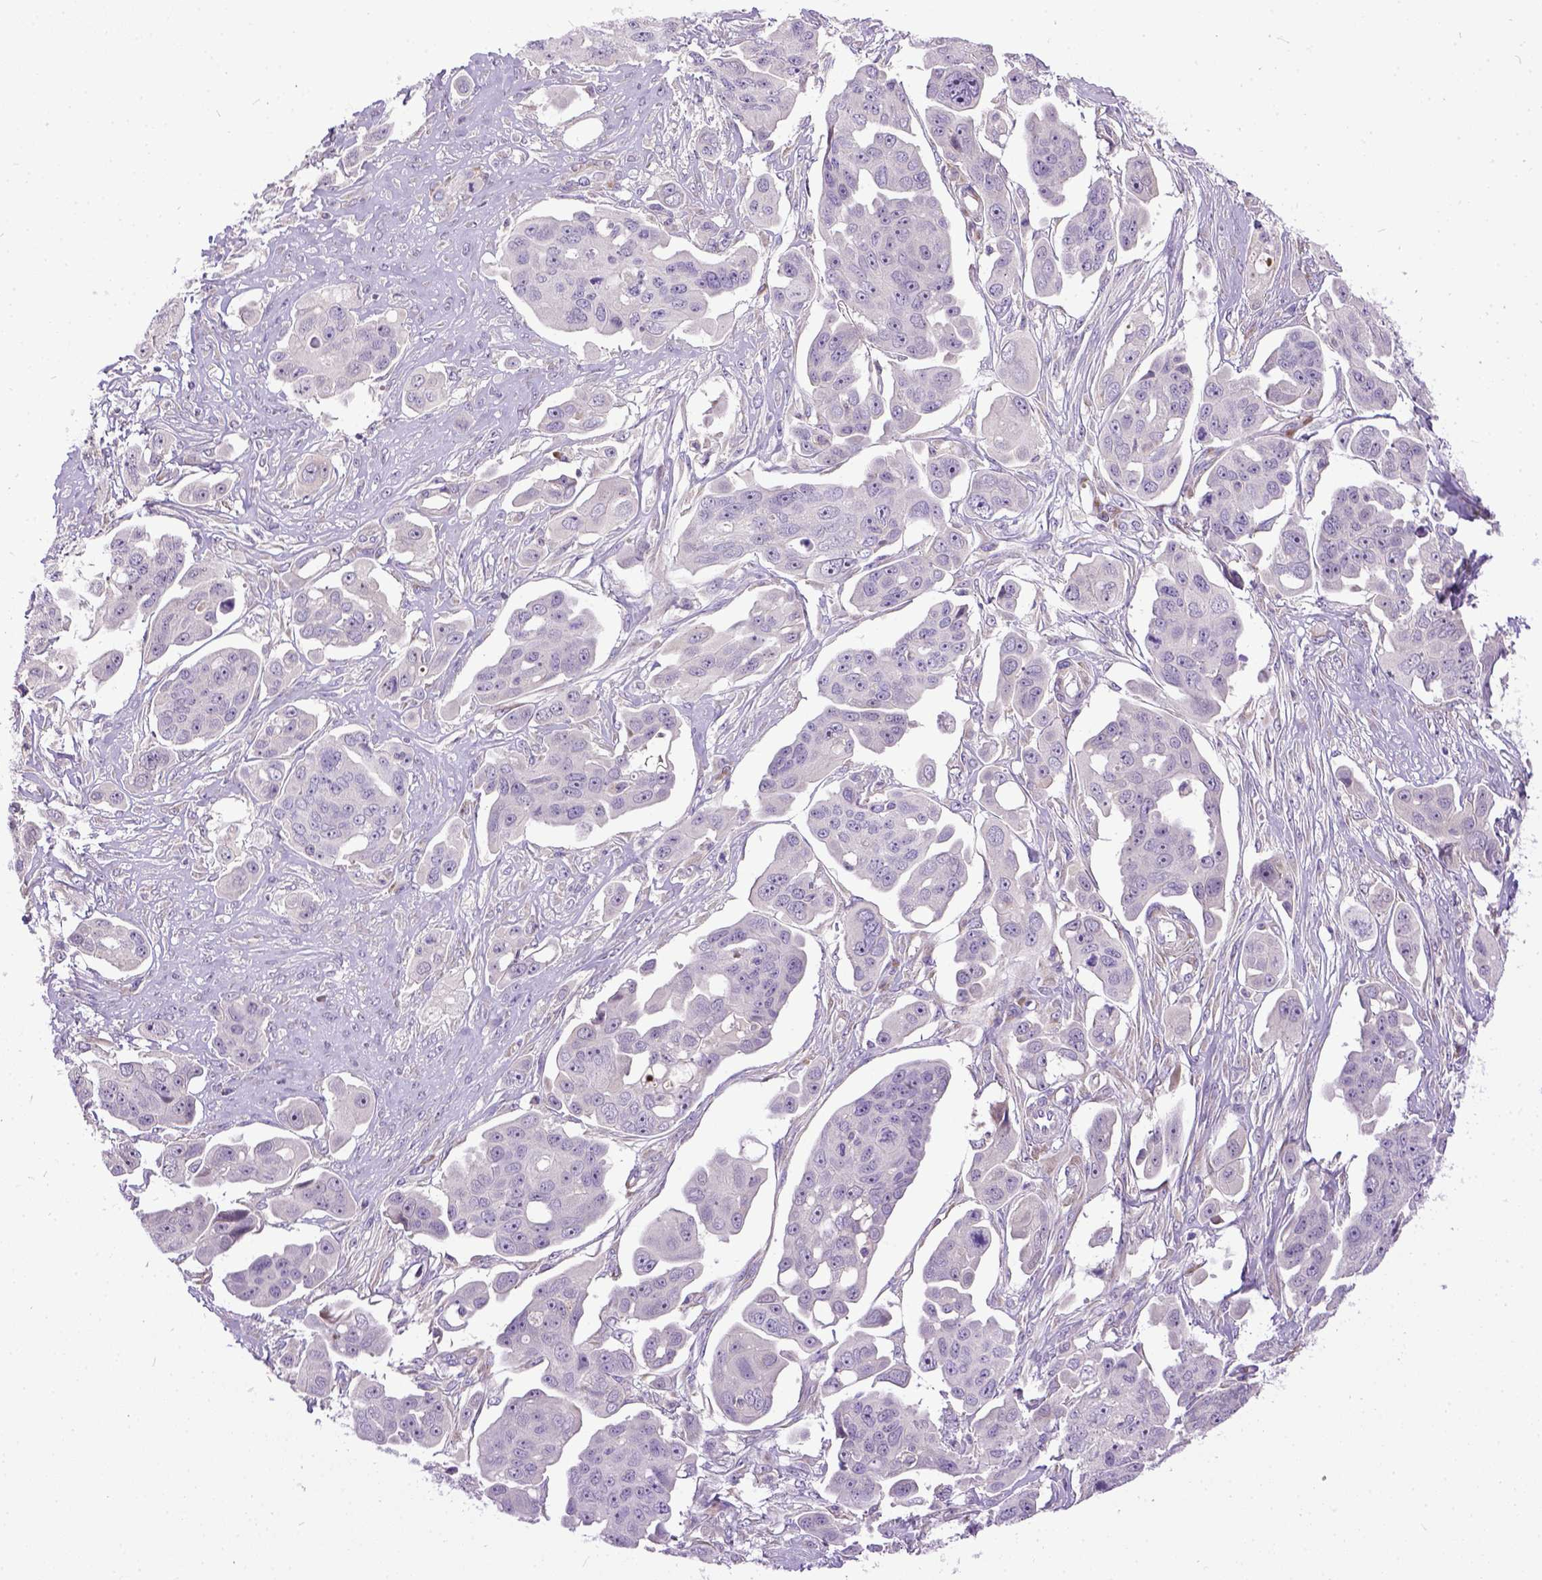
{"staining": {"intensity": "negative", "quantity": "none", "location": "none"}, "tissue": "ovarian cancer", "cell_type": "Tumor cells", "image_type": "cancer", "snomed": [{"axis": "morphology", "description": "Carcinoma, endometroid"}, {"axis": "topography", "description": "Ovary"}], "caption": "The IHC image has no significant staining in tumor cells of ovarian cancer tissue. (Stains: DAB (3,3'-diaminobenzidine) immunohistochemistry (IHC) with hematoxylin counter stain, Microscopy: brightfield microscopy at high magnification).", "gene": "NEK5", "patient": {"sex": "female", "age": 70}}